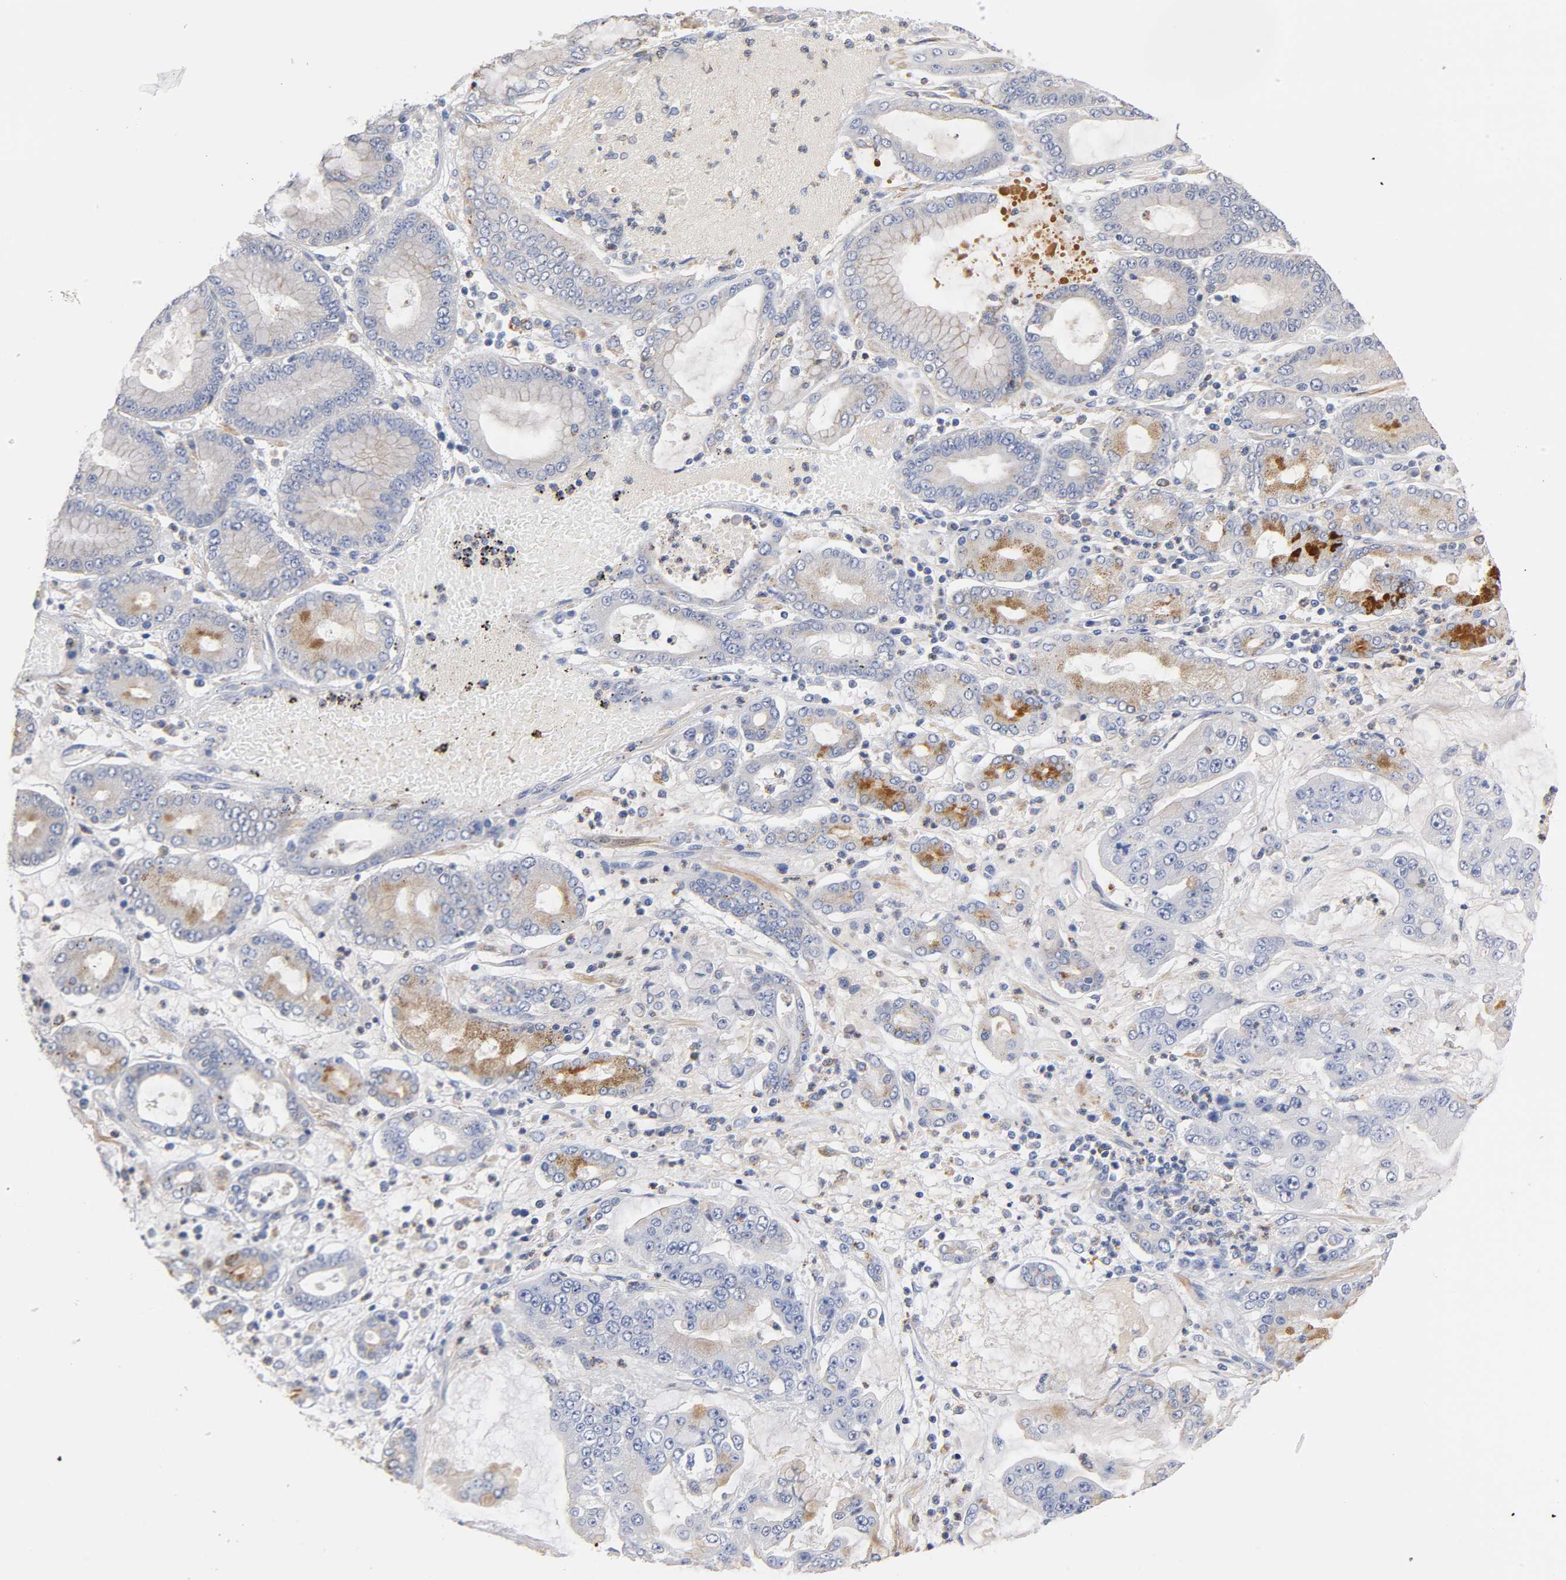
{"staining": {"intensity": "moderate", "quantity": "<25%", "location": "cytoplasmic/membranous"}, "tissue": "stomach cancer", "cell_type": "Tumor cells", "image_type": "cancer", "snomed": [{"axis": "morphology", "description": "Normal tissue, NOS"}, {"axis": "morphology", "description": "Adenocarcinoma, NOS"}, {"axis": "topography", "description": "Stomach, upper"}, {"axis": "topography", "description": "Stomach"}], "caption": "Tumor cells demonstrate moderate cytoplasmic/membranous staining in about <25% of cells in stomach adenocarcinoma. Immunohistochemistry (ihc) stains the protein in brown and the nuclei are stained blue.", "gene": "SEMA5A", "patient": {"sex": "male", "age": 76}}